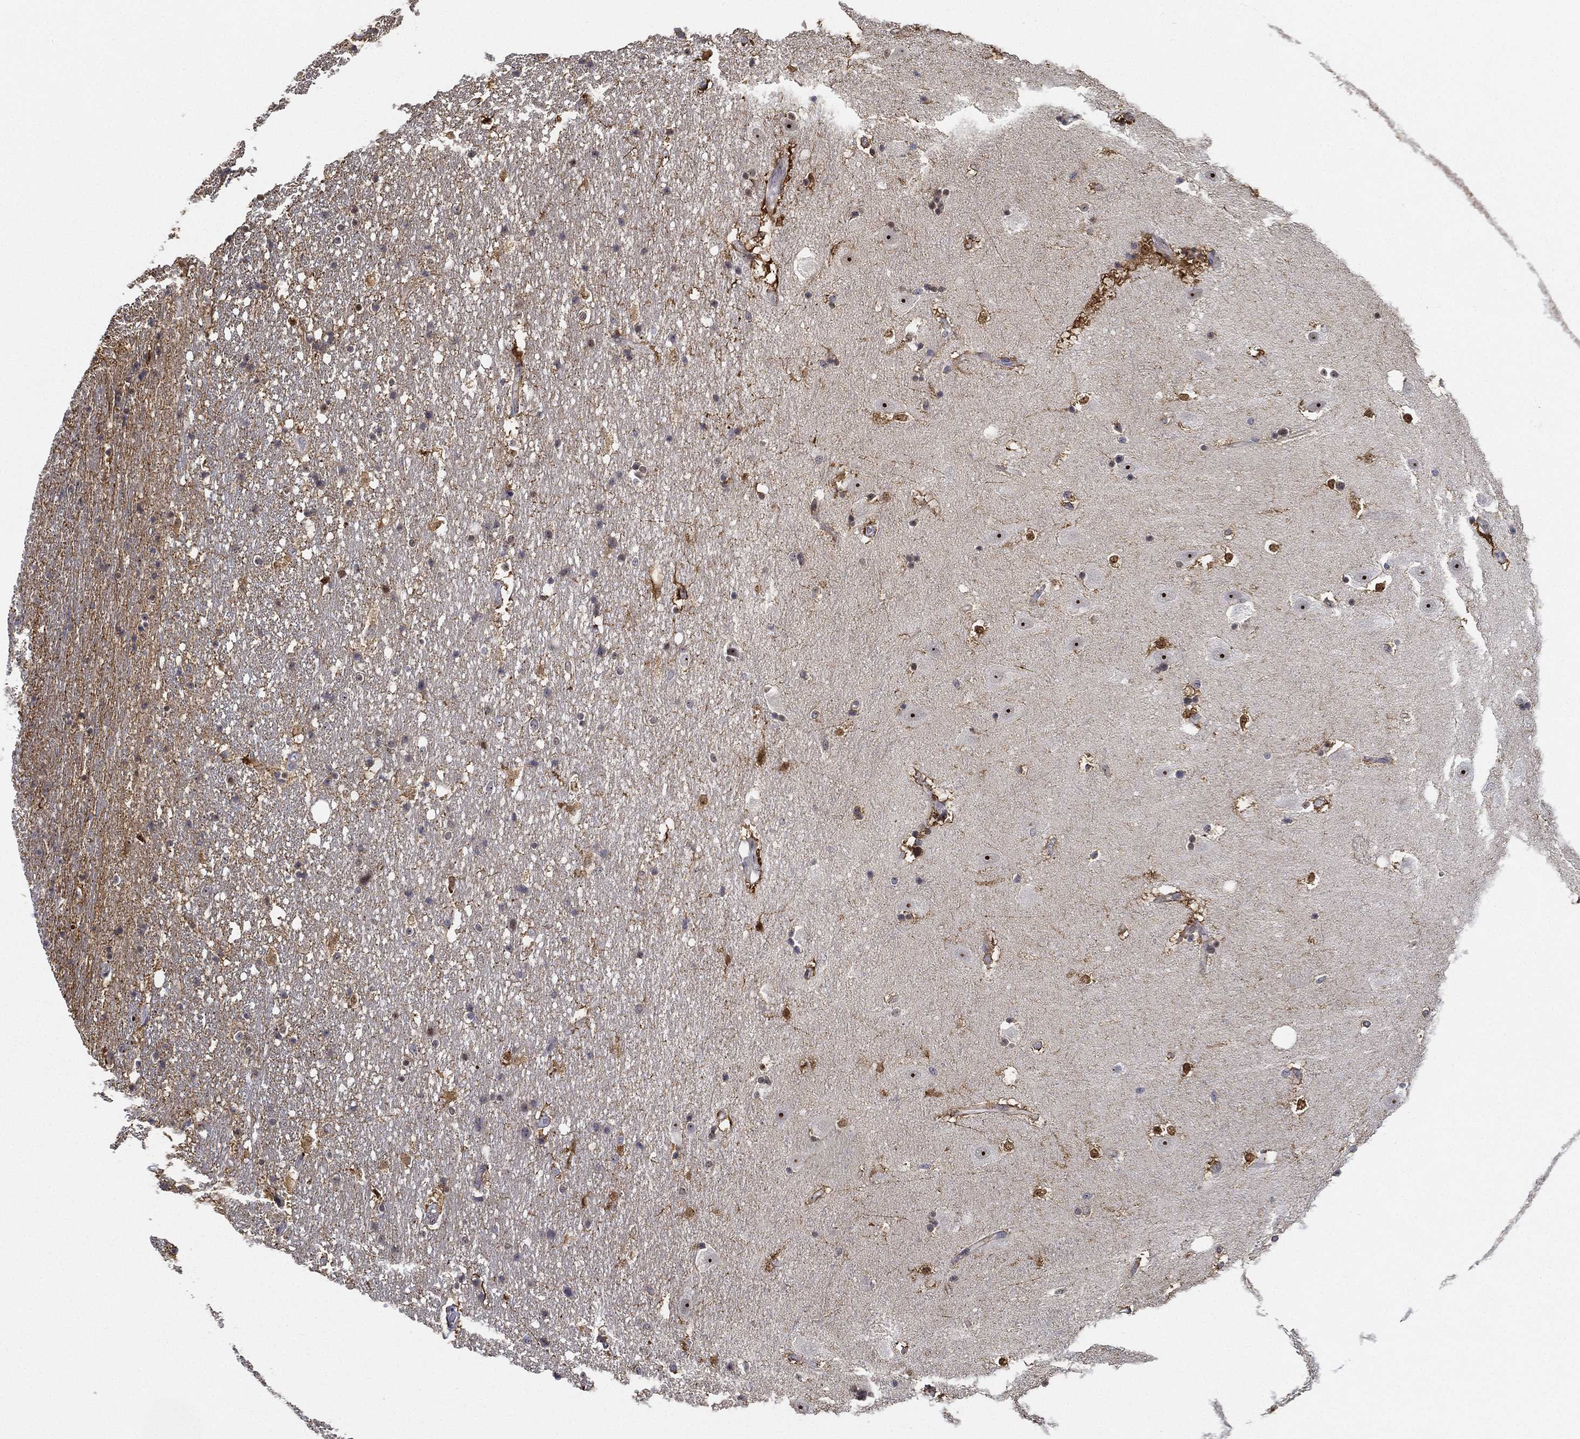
{"staining": {"intensity": "strong", "quantity": "25%-75%", "location": "cytoplasmic/membranous,nuclear"}, "tissue": "hippocampus", "cell_type": "Glial cells", "image_type": "normal", "snomed": [{"axis": "morphology", "description": "Normal tissue, NOS"}, {"axis": "topography", "description": "Hippocampus"}], "caption": "Immunohistochemical staining of benign human hippocampus exhibits high levels of strong cytoplasmic/membranous,nuclear expression in approximately 25%-75% of glial cells. (DAB (3,3'-diaminobenzidine) IHC, brown staining for protein, blue staining for nuclei).", "gene": "PPP1R16B", "patient": {"sex": "male", "age": 49}}